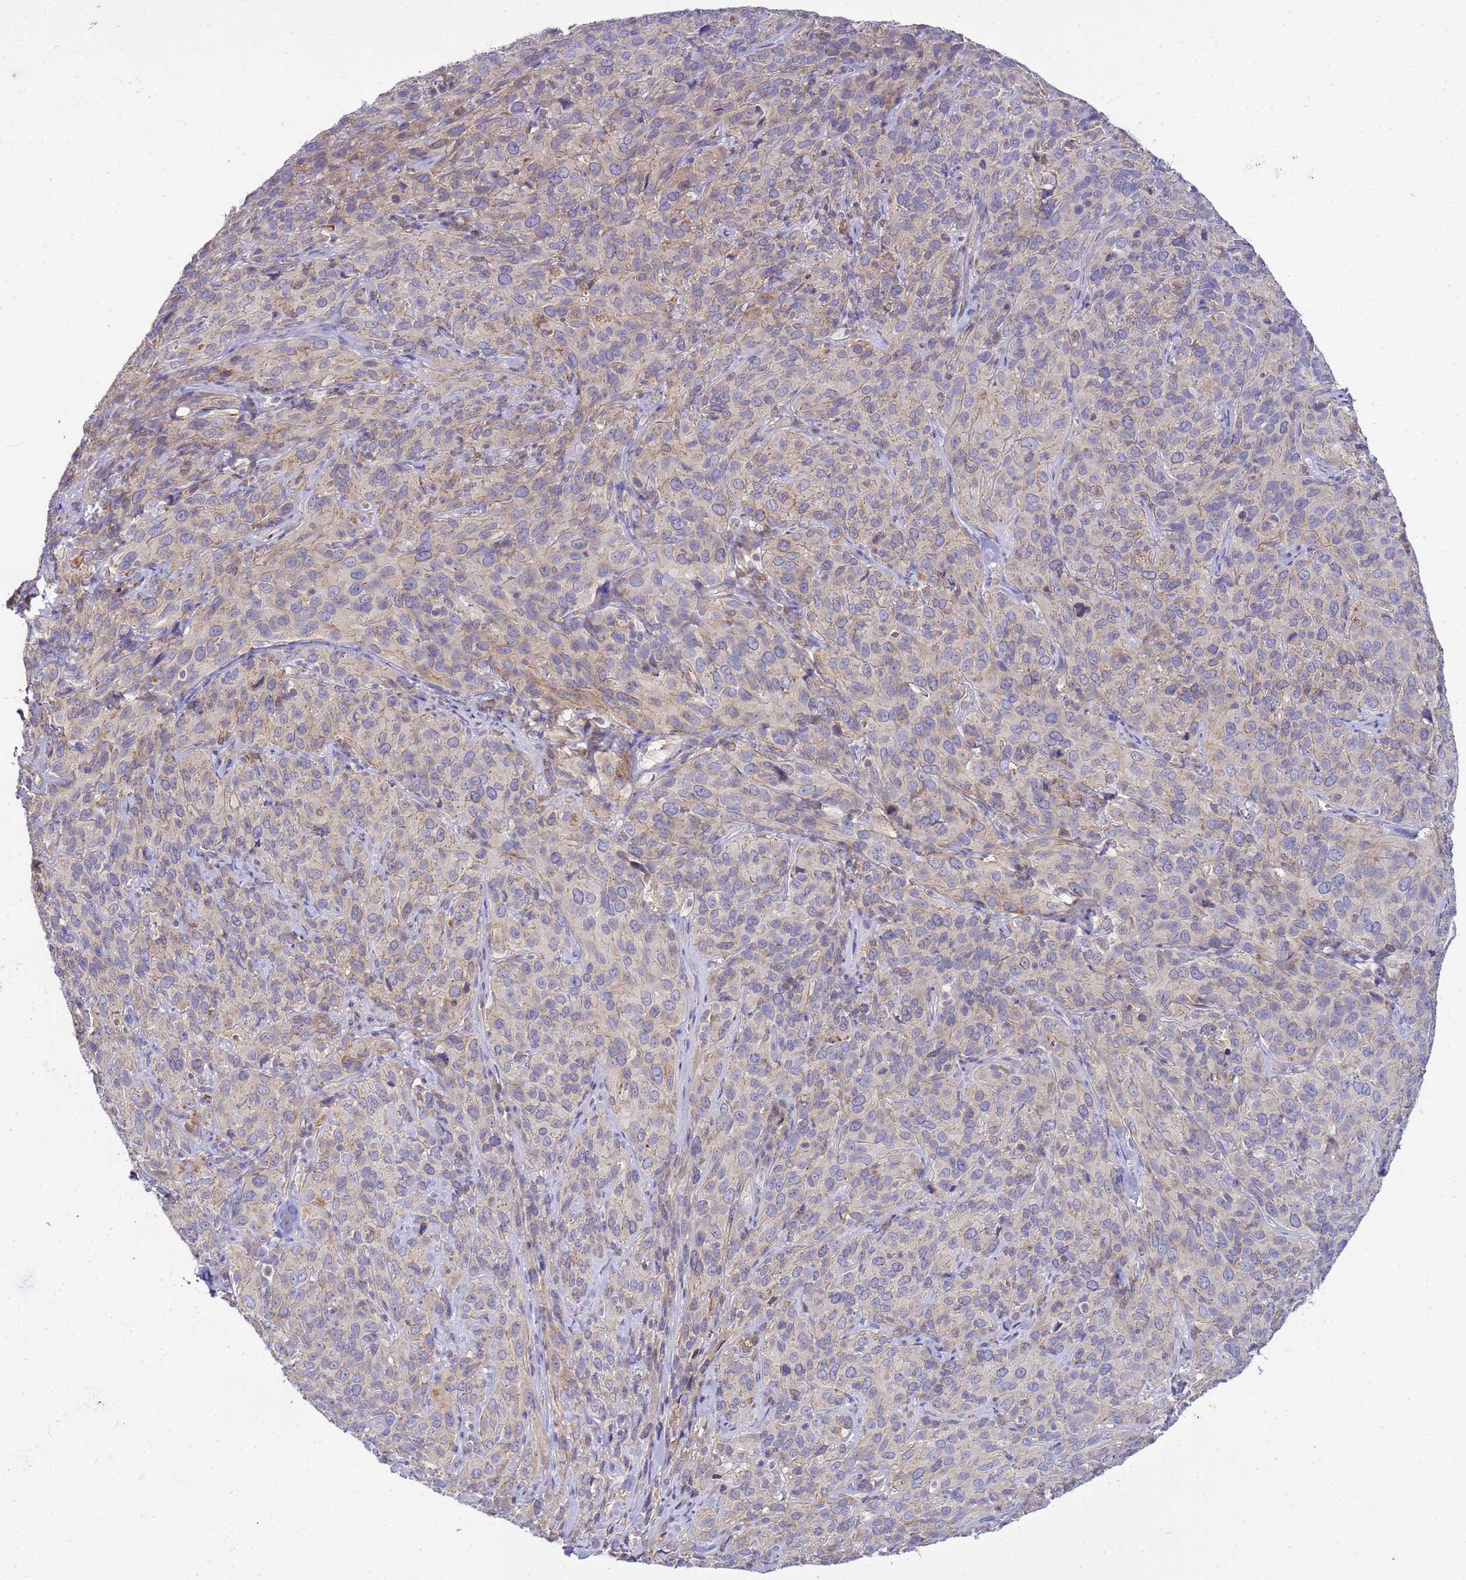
{"staining": {"intensity": "negative", "quantity": "none", "location": "none"}, "tissue": "cervical cancer", "cell_type": "Tumor cells", "image_type": "cancer", "snomed": [{"axis": "morphology", "description": "Squamous cell carcinoma, NOS"}, {"axis": "topography", "description": "Cervix"}], "caption": "Image shows no protein staining in tumor cells of squamous cell carcinoma (cervical) tissue.", "gene": "PLCXD3", "patient": {"sex": "female", "age": 51}}